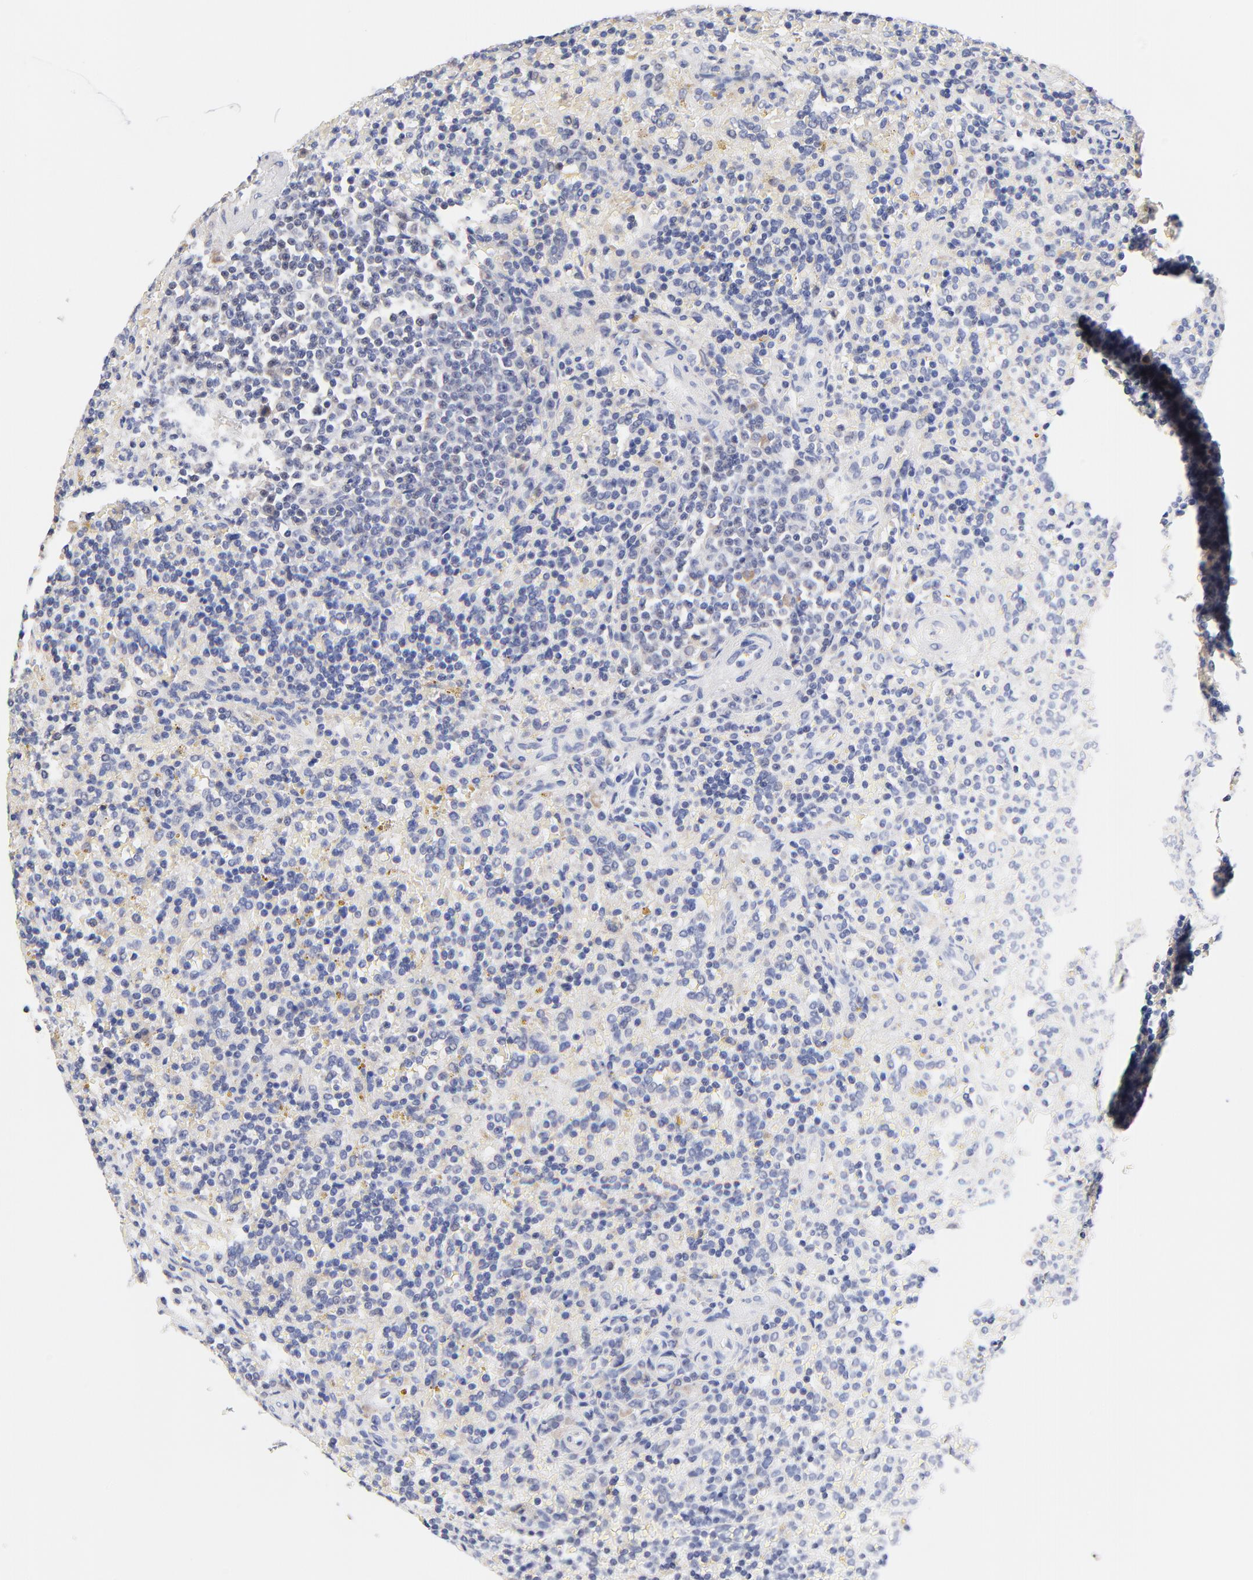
{"staining": {"intensity": "negative", "quantity": "none", "location": "none"}, "tissue": "lymphoma", "cell_type": "Tumor cells", "image_type": "cancer", "snomed": [{"axis": "morphology", "description": "Malignant lymphoma, non-Hodgkin's type, Low grade"}, {"axis": "topography", "description": "Spleen"}], "caption": "This is an IHC photomicrograph of human low-grade malignant lymphoma, non-Hodgkin's type. There is no staining in tumor cells.", "gene": "TWNK", "patient": {"sex": "male", "age": 67}}